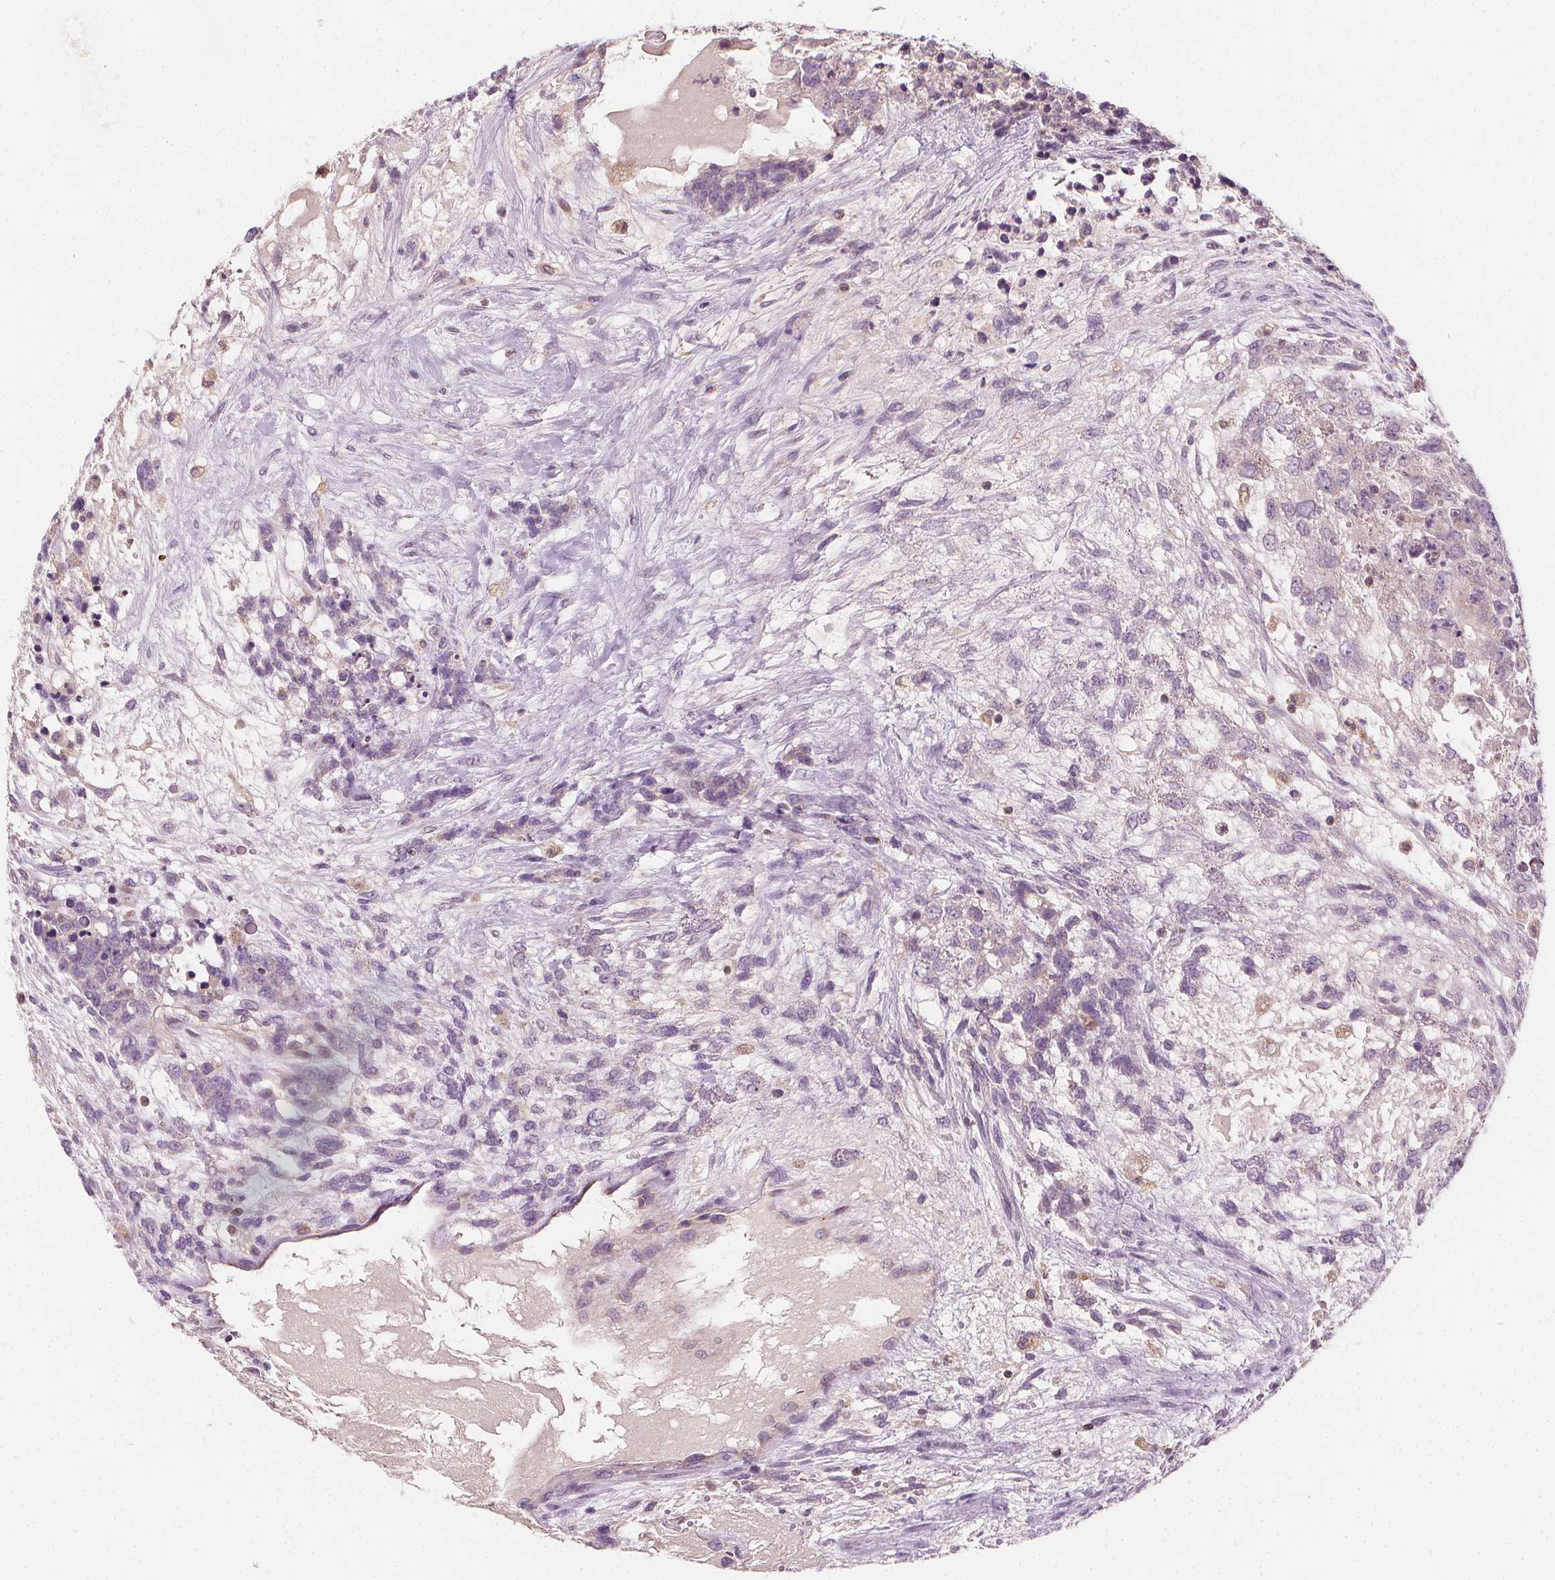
{"staining": {"intensity": "negative", "quantity": "none", "location": "none"}, "tissue": "testis cancer", "cell_type": "Tumor cells", "image_type": "cancer", "snomed": [{"axis": "morphology", "description": "Carcinoma, Embryonal, NOS"}, {"axis": "topography", "description": "Testis"}], "caption": "Embryonal carcinoma (testis) was stained to show a protein in brown. There is no significant staining in tumor cells.", "gene": "RAB20", "patient": {"sex": "male", "age": 23}}